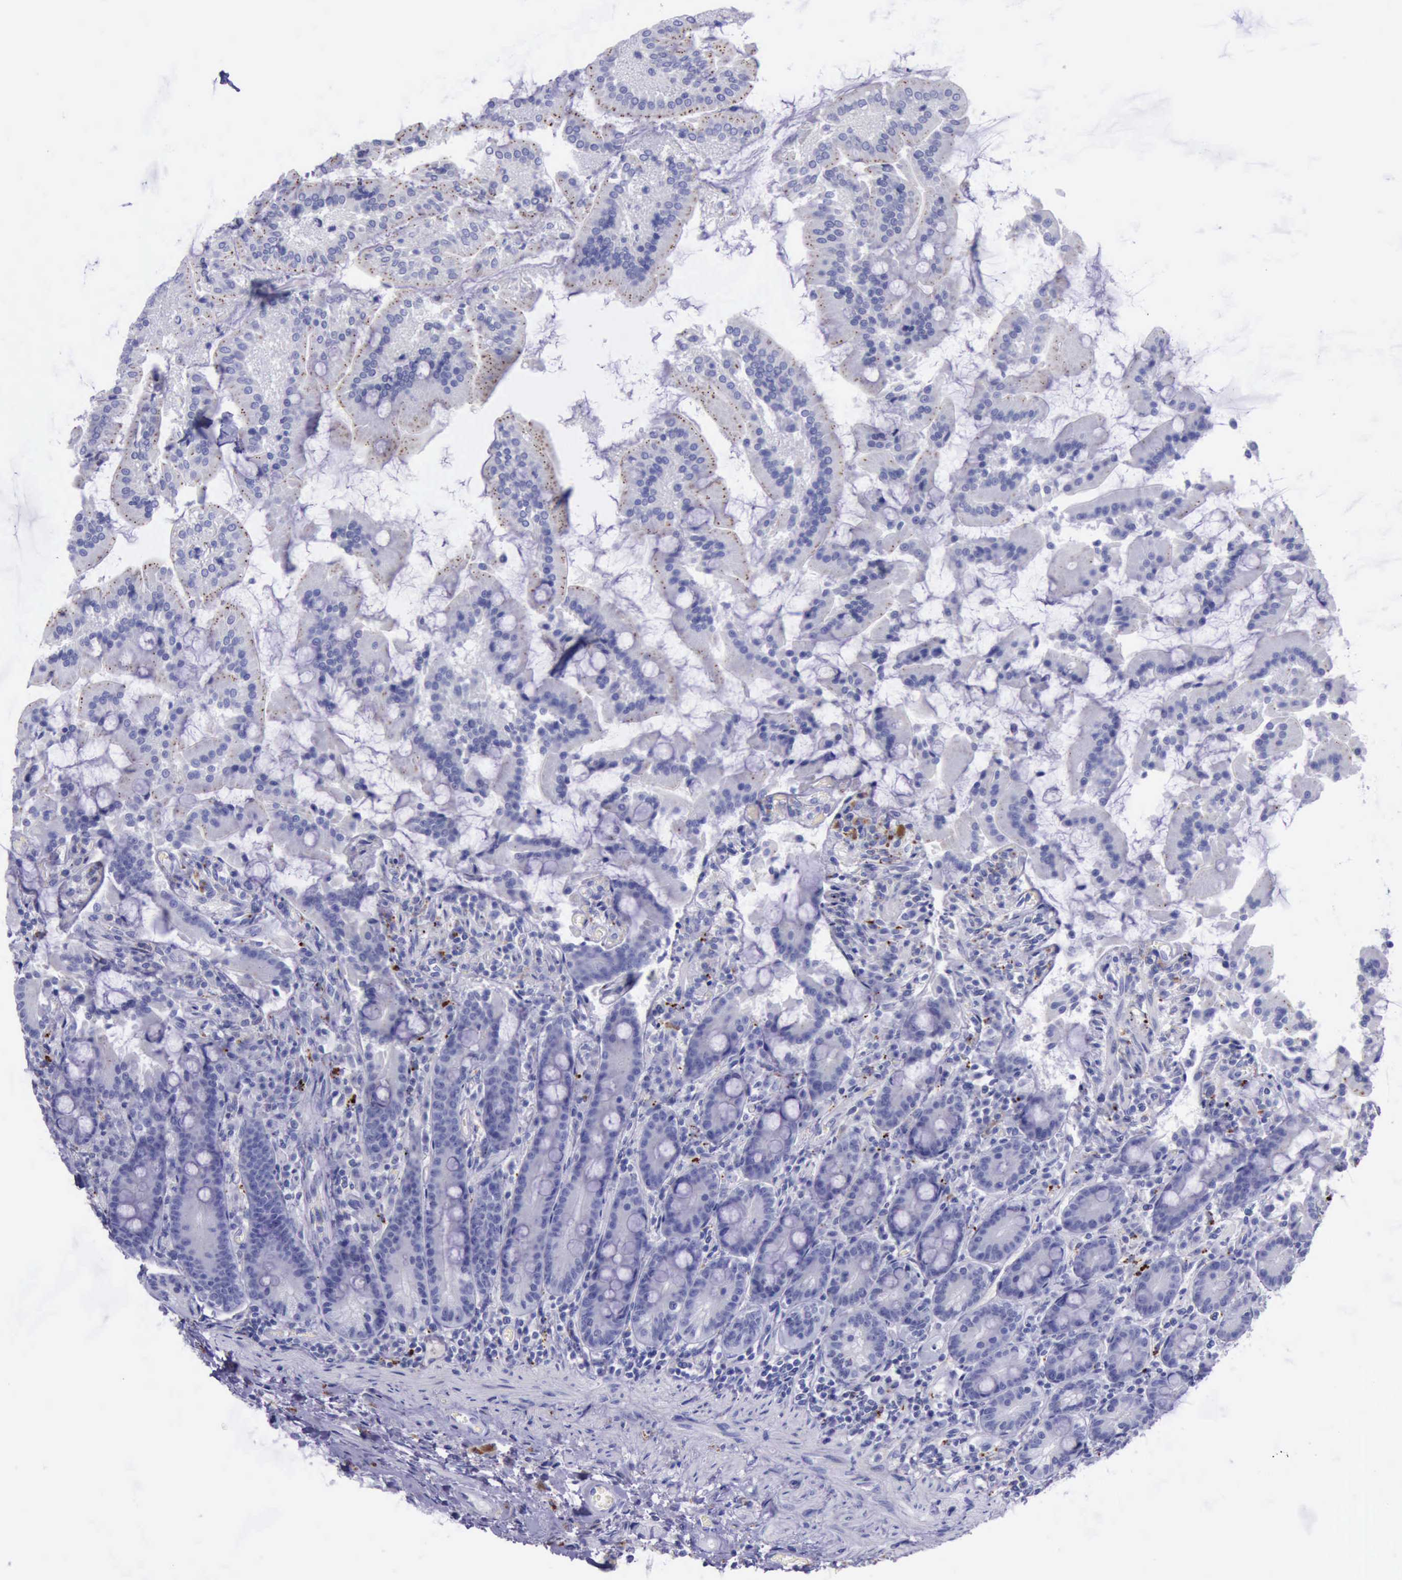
{"staining": {"intensity": "weak", "quantity": "25%-75%", "location": "cytoplasmic/membranous"}, "tissue": "duodenum", "cell_type": "Glandular cells", "image_type": "normal", "snomed": [{"axis": "morphology", "description": "Normal tissue, NOS"}, {"axis": "topography", "description": "Duodenum"}], "caption": "Protein positivity by immunohistochemistry (IHC) shows weak cytoplasmic/membranous expression in about 25%-75% of glandular cells in benign duodenum.", "gene": "GLA", "patient": {"sex": "female", "age": 64}}